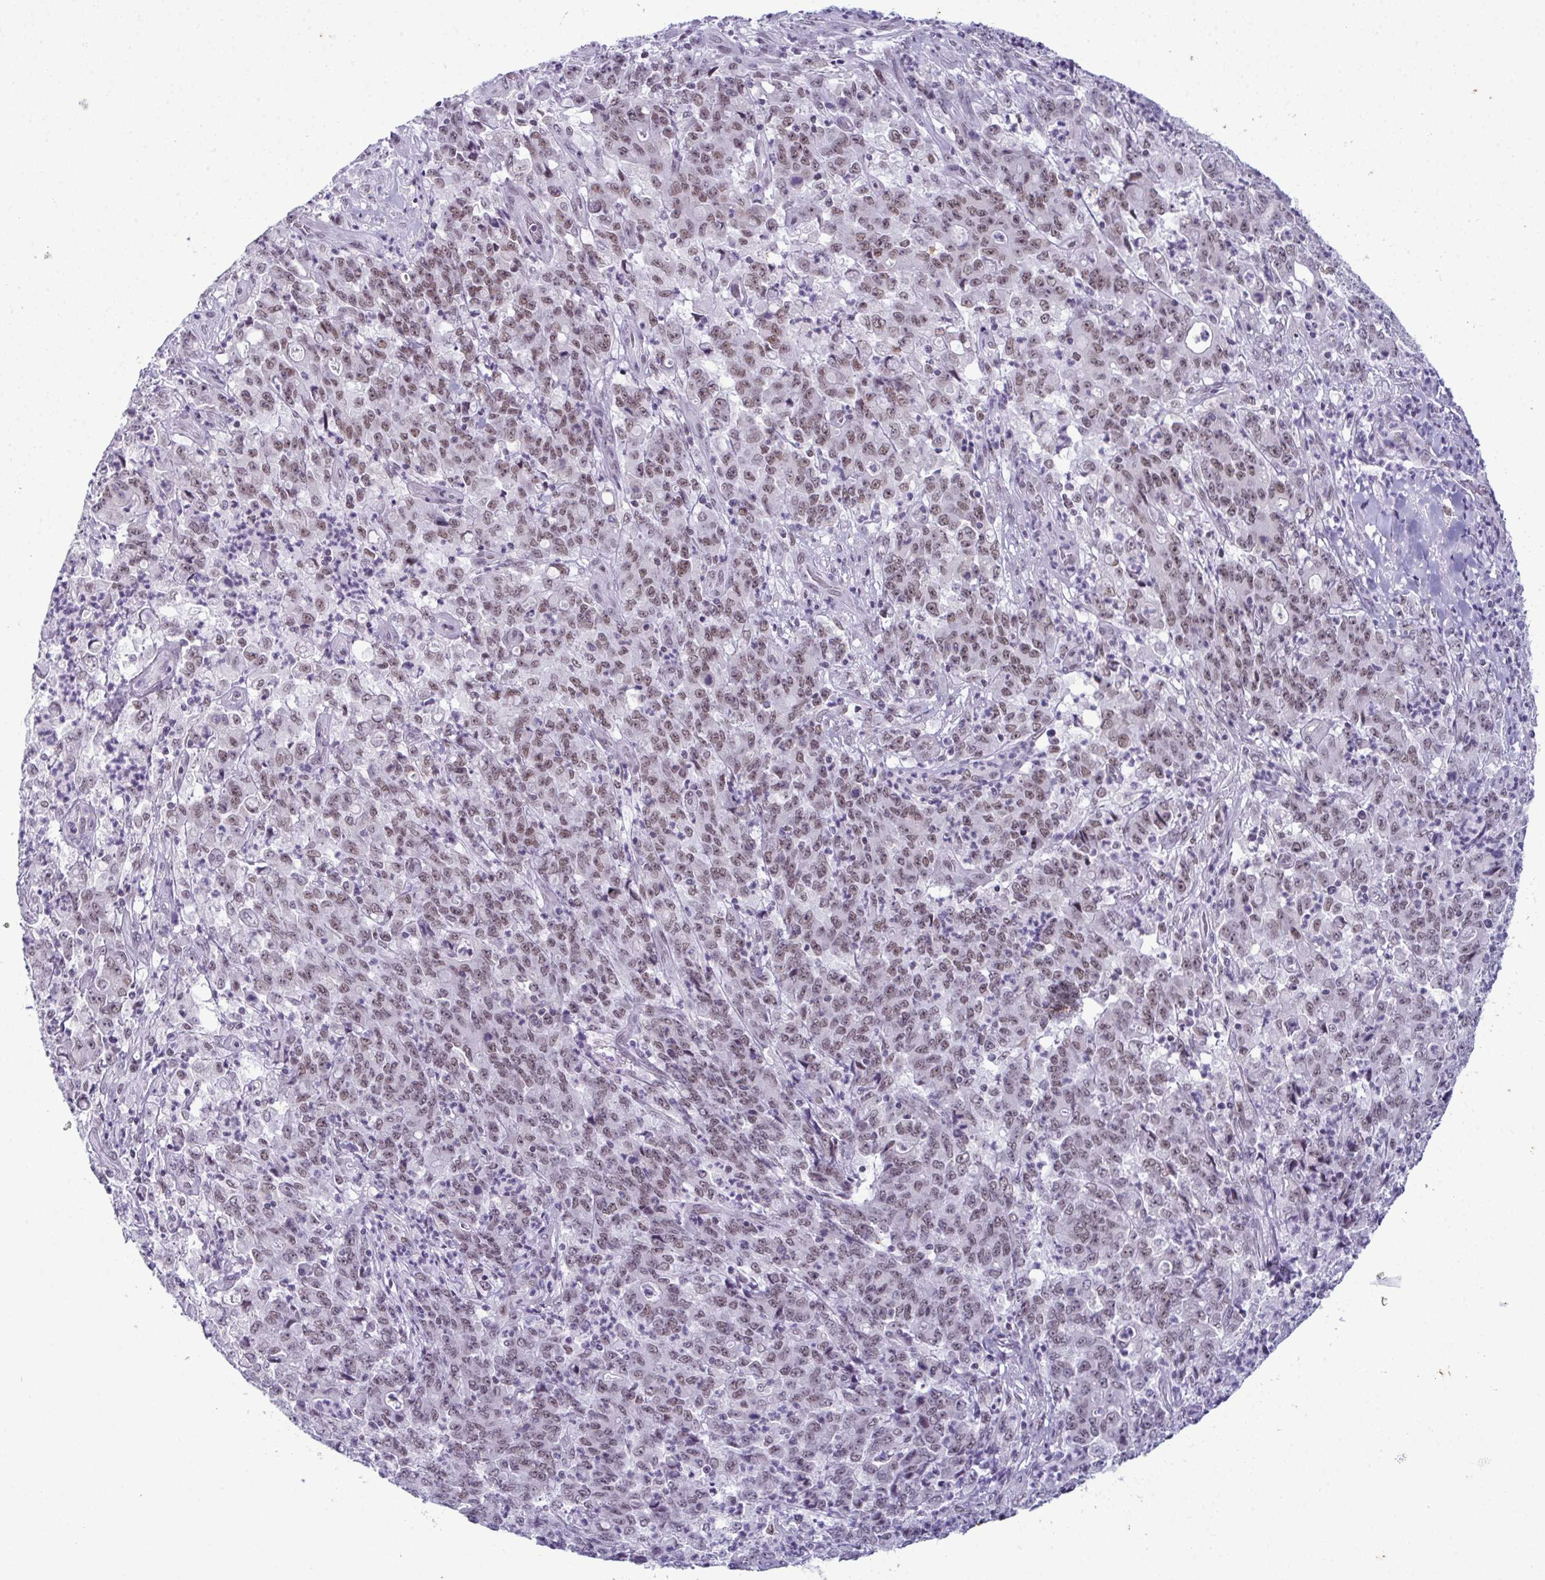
{"staining": {"intensity": "weak", "quantity": "25%-75%", "location": "nuclear"}, "tissue": "stomach cancer", "cell_type": "Tumor cells", "image_type": "cancer", "snomed": [{"axis": "morphology", "description": "Adenocarcinoma, NOS"}, {"axis": "topography", "description": "Stomach, lower"}], "caption": "High-magnification brightfield microscopy of stomach cancer (adenocarcinoma) stained with DAB (brown) and counterstained with hematoxylin (blue). tumor cells exhibit weak nuclear staining is seen in about25%-75% of cells. (brown staining indicates protein expression, while blue staining denotes nuclei).", "gene": "RBM7", "patient": {"sex": "female", "age": 71}}